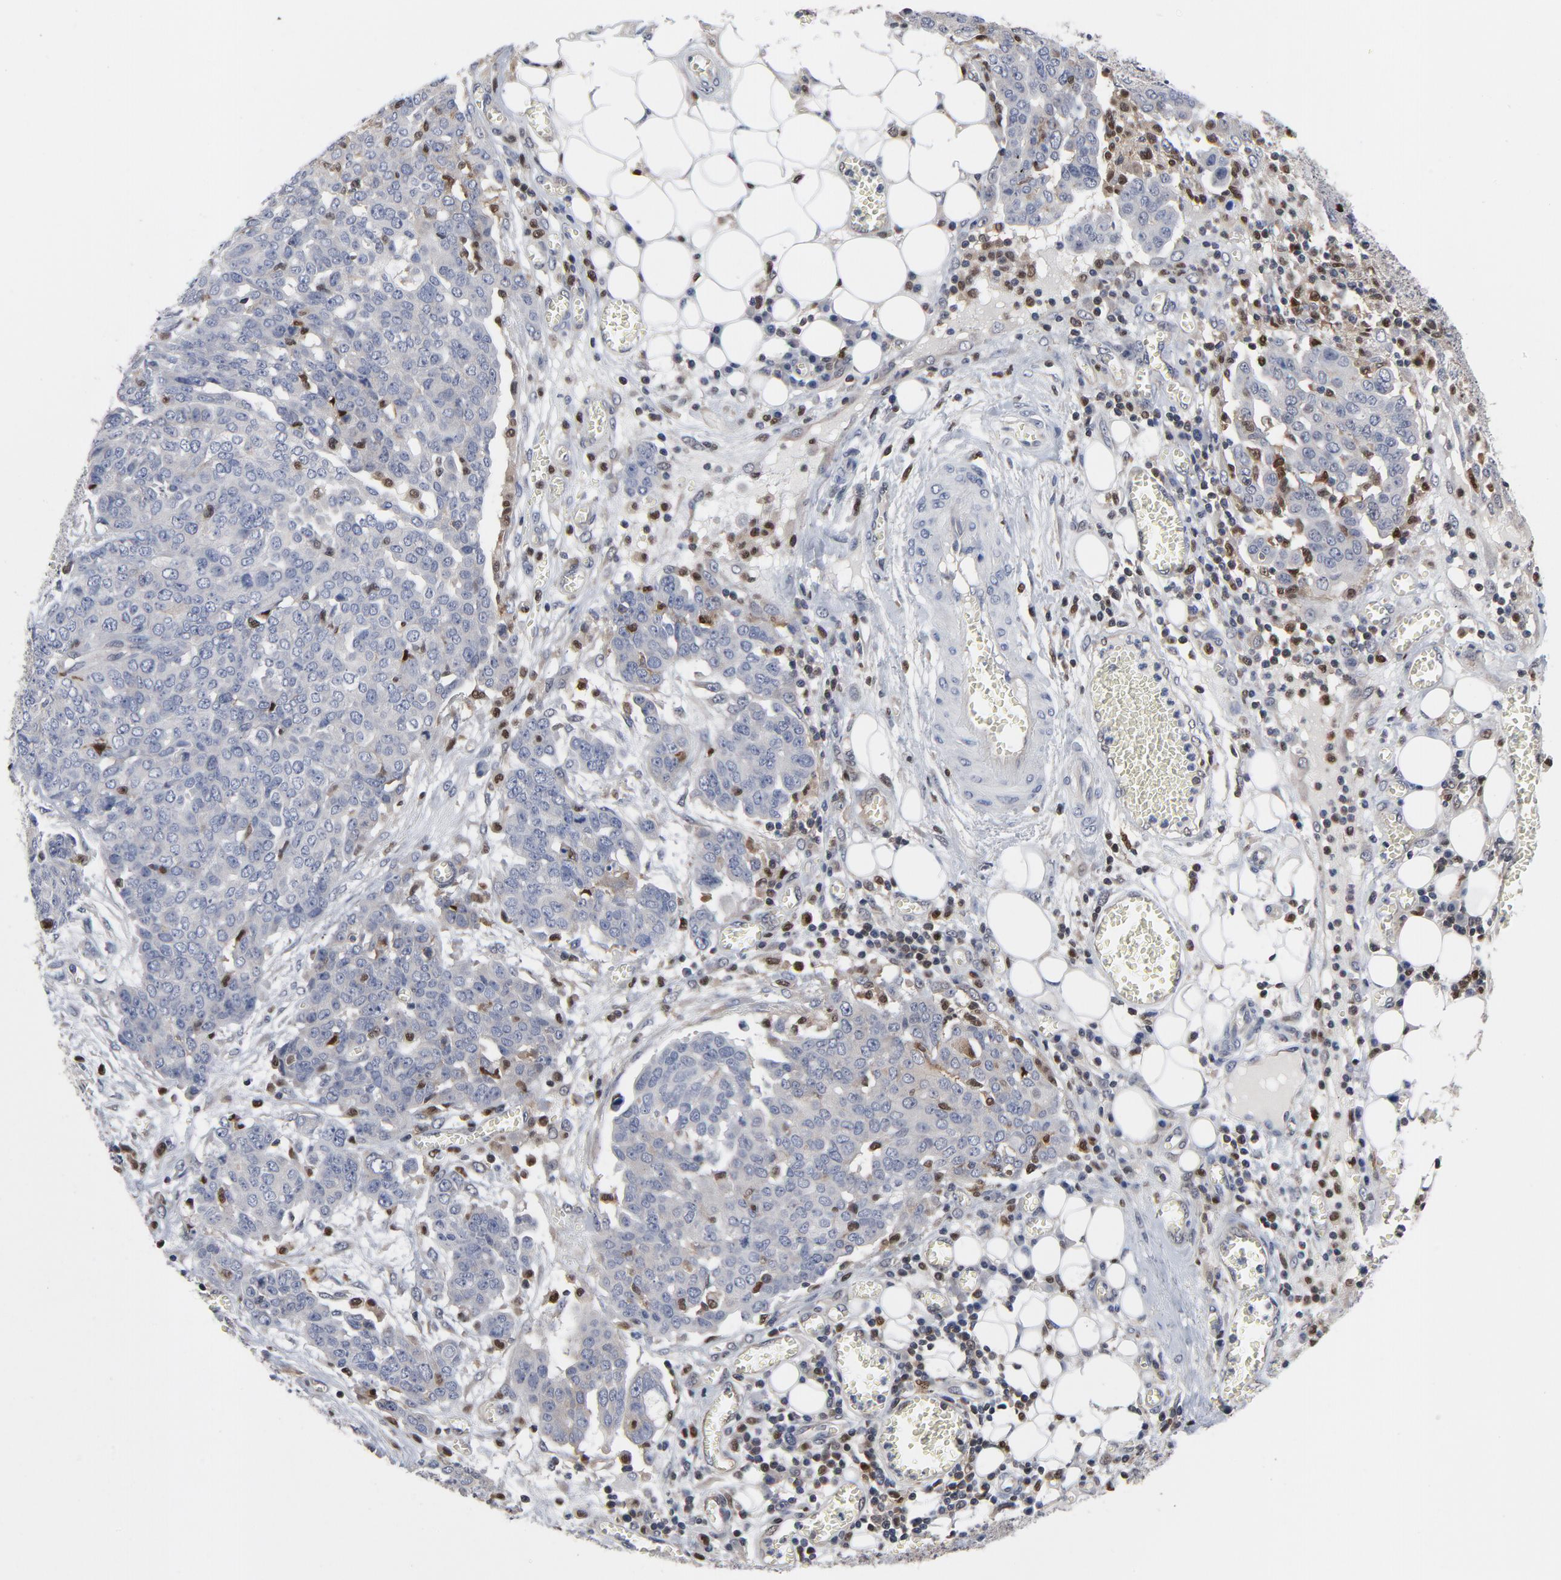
{"staining": {"intensity": "negative", "quantity": "none", "location": "none"}, "tissue": "ovarian cancer", "cell_type": "Tumor cells", "image_type": "cancer", "snomed": [{"axis": "morphology", "description": "Cystadenocarcinoma, serous, NOS"}, {"axis": "topography", "description": "Soft tissue"}, {"axis": "topography", "description": "Ovary"}], "caption": "High magnification brightfield microscopy of ovarian cancer (serous cystadenocarcinoma) stained with DAB (brown) and counterstained with hematoxylin (blue): tumor cells show no significant expression.", "gene": "NFKB1", "patient": {"sex": "female", "age": 57}}